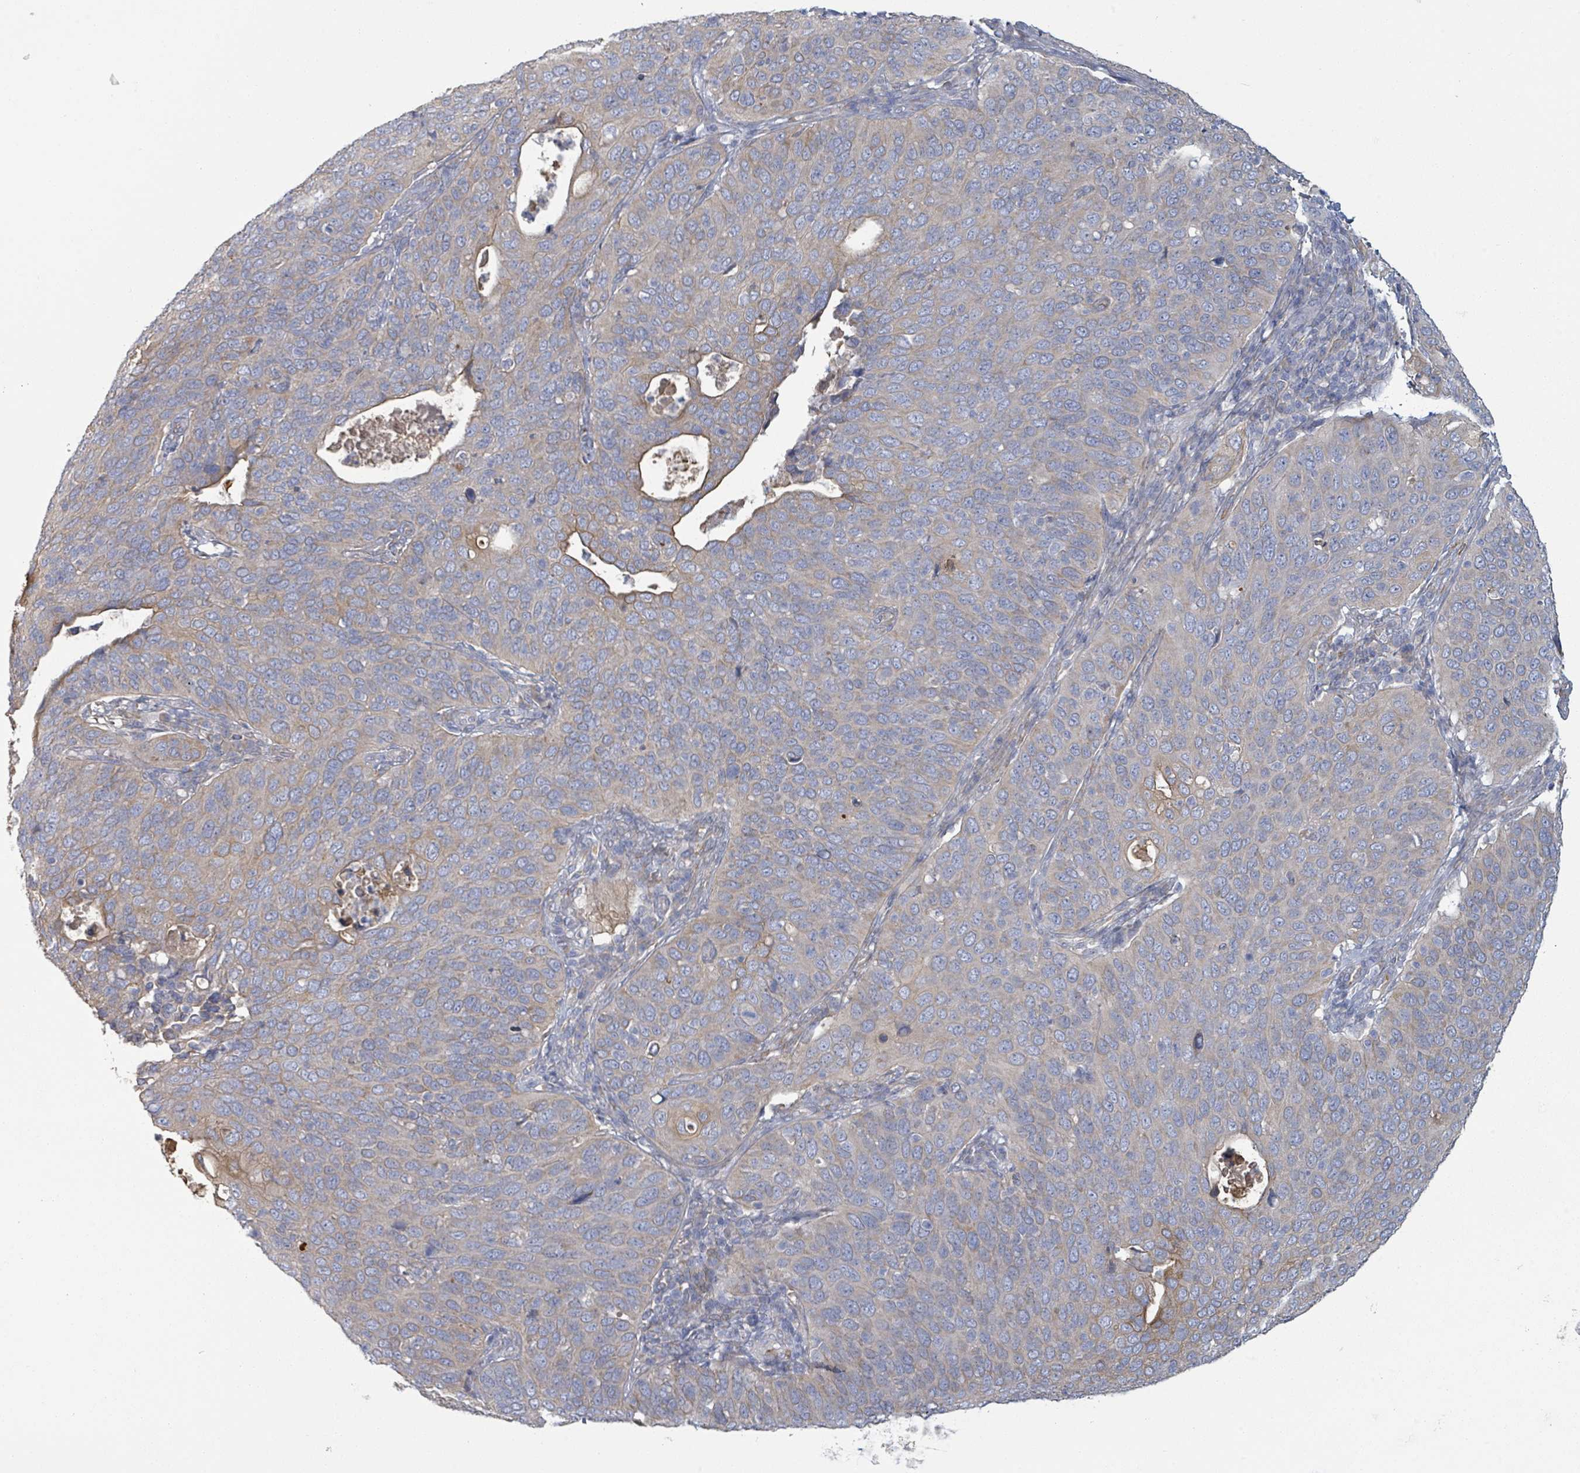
{"staining": {"intensity": "moderate", "quantity": "25%-75%", "location": "cytoplasmic/membranous"}, "tissue": "cervical cancer", "cell_type": "Tumor cells", "image_type": "cancer", "snomed": [{"axis": "morphology", "description": "Squamous cell carcinoma, NOS"}, {"axis": "topography", "description": "Cervix"}], "caption": "A micrograph showing moderate cytoplasmic/membranous expression in about 25%-75% of tumor cells in cervical cancer (squamous cell carcinoma), as visualized by brown immunohistochemical staining.", "gene": "COL13A1", "patient": {"sex": "female", "age": 36}}